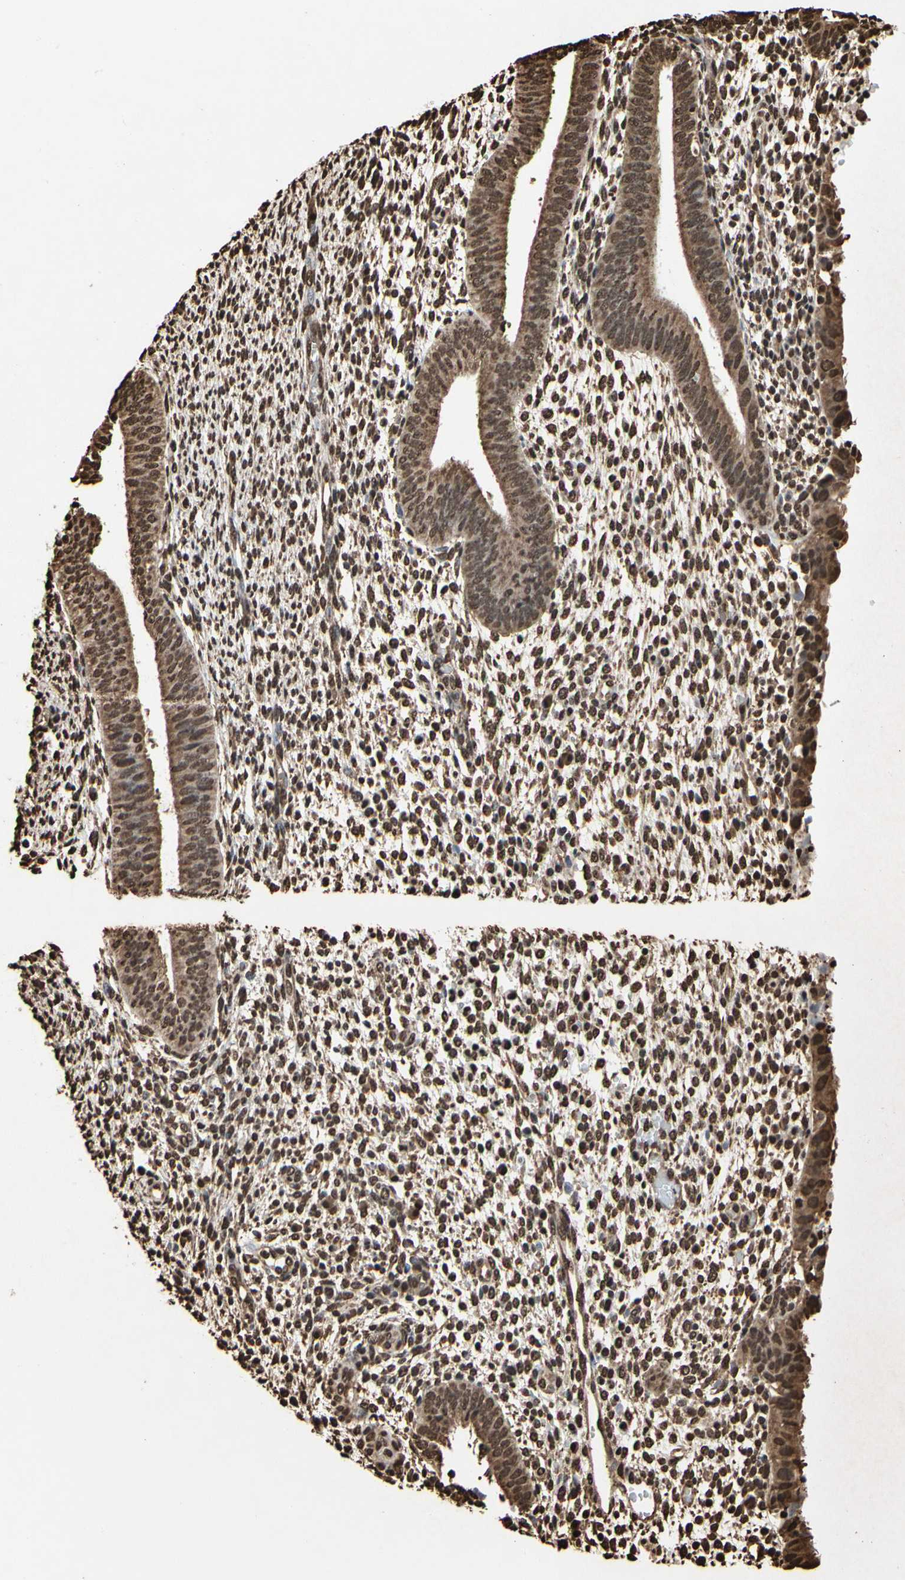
{"staining": {"intensity": "strong", "quantity": ">75%", "location": "cytoplasmic/membranous"}, "tissue": "endometrium", "cell_type": "Cells in endometrial stroma", "image_type": "normal", "snomed": [{"axis": "morphology", "description": "Normal tissue, NOS"}, {"axis": "topography", "description": "Endometrium"}], "caption": "Strong cytoplasmic/membranous protein expression is seen in about >75% of cells in endometrial stroma in endometrium.", "gene": "HNRNPK", "patient": {"sex": "female", "age": 35}}